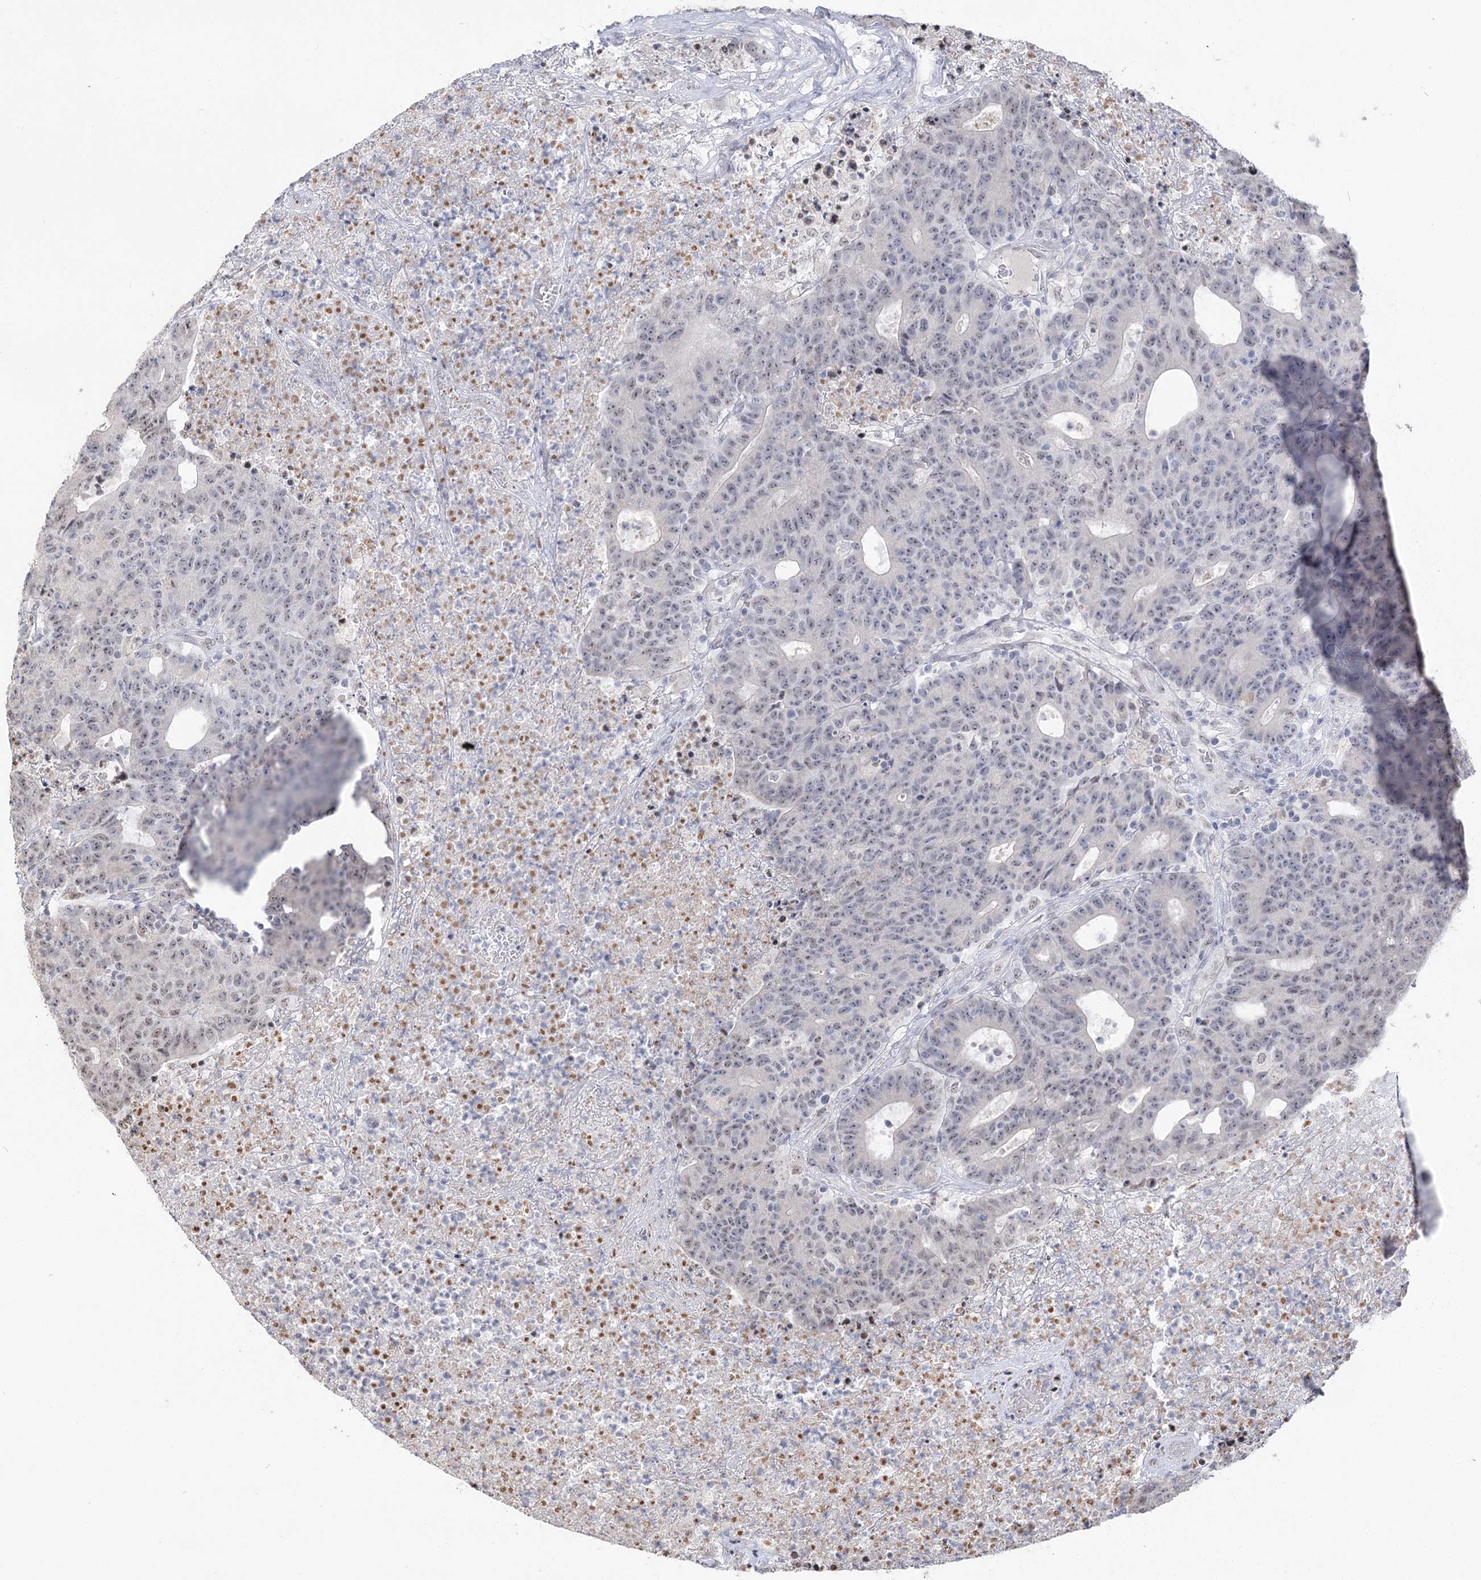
{"staining": {"intensity": "negative", "quantity": "none", "location": "none"}, "tissue": "colorectal cancer", "cell_type": "Tumor cells", "image_type": "cancer", "snomed": [{"axis": "morphology", "description": "Adenocarcinoma, NOS"}, {"axis": "topography", "description": "Colon"}], "caption": "DAB immunohistochemical staining of colorectal adenocarcinoma shows no significant staining in tumor cells.", "gene": "RUFY4", "patient": {"sex": "female", "age": 75}}